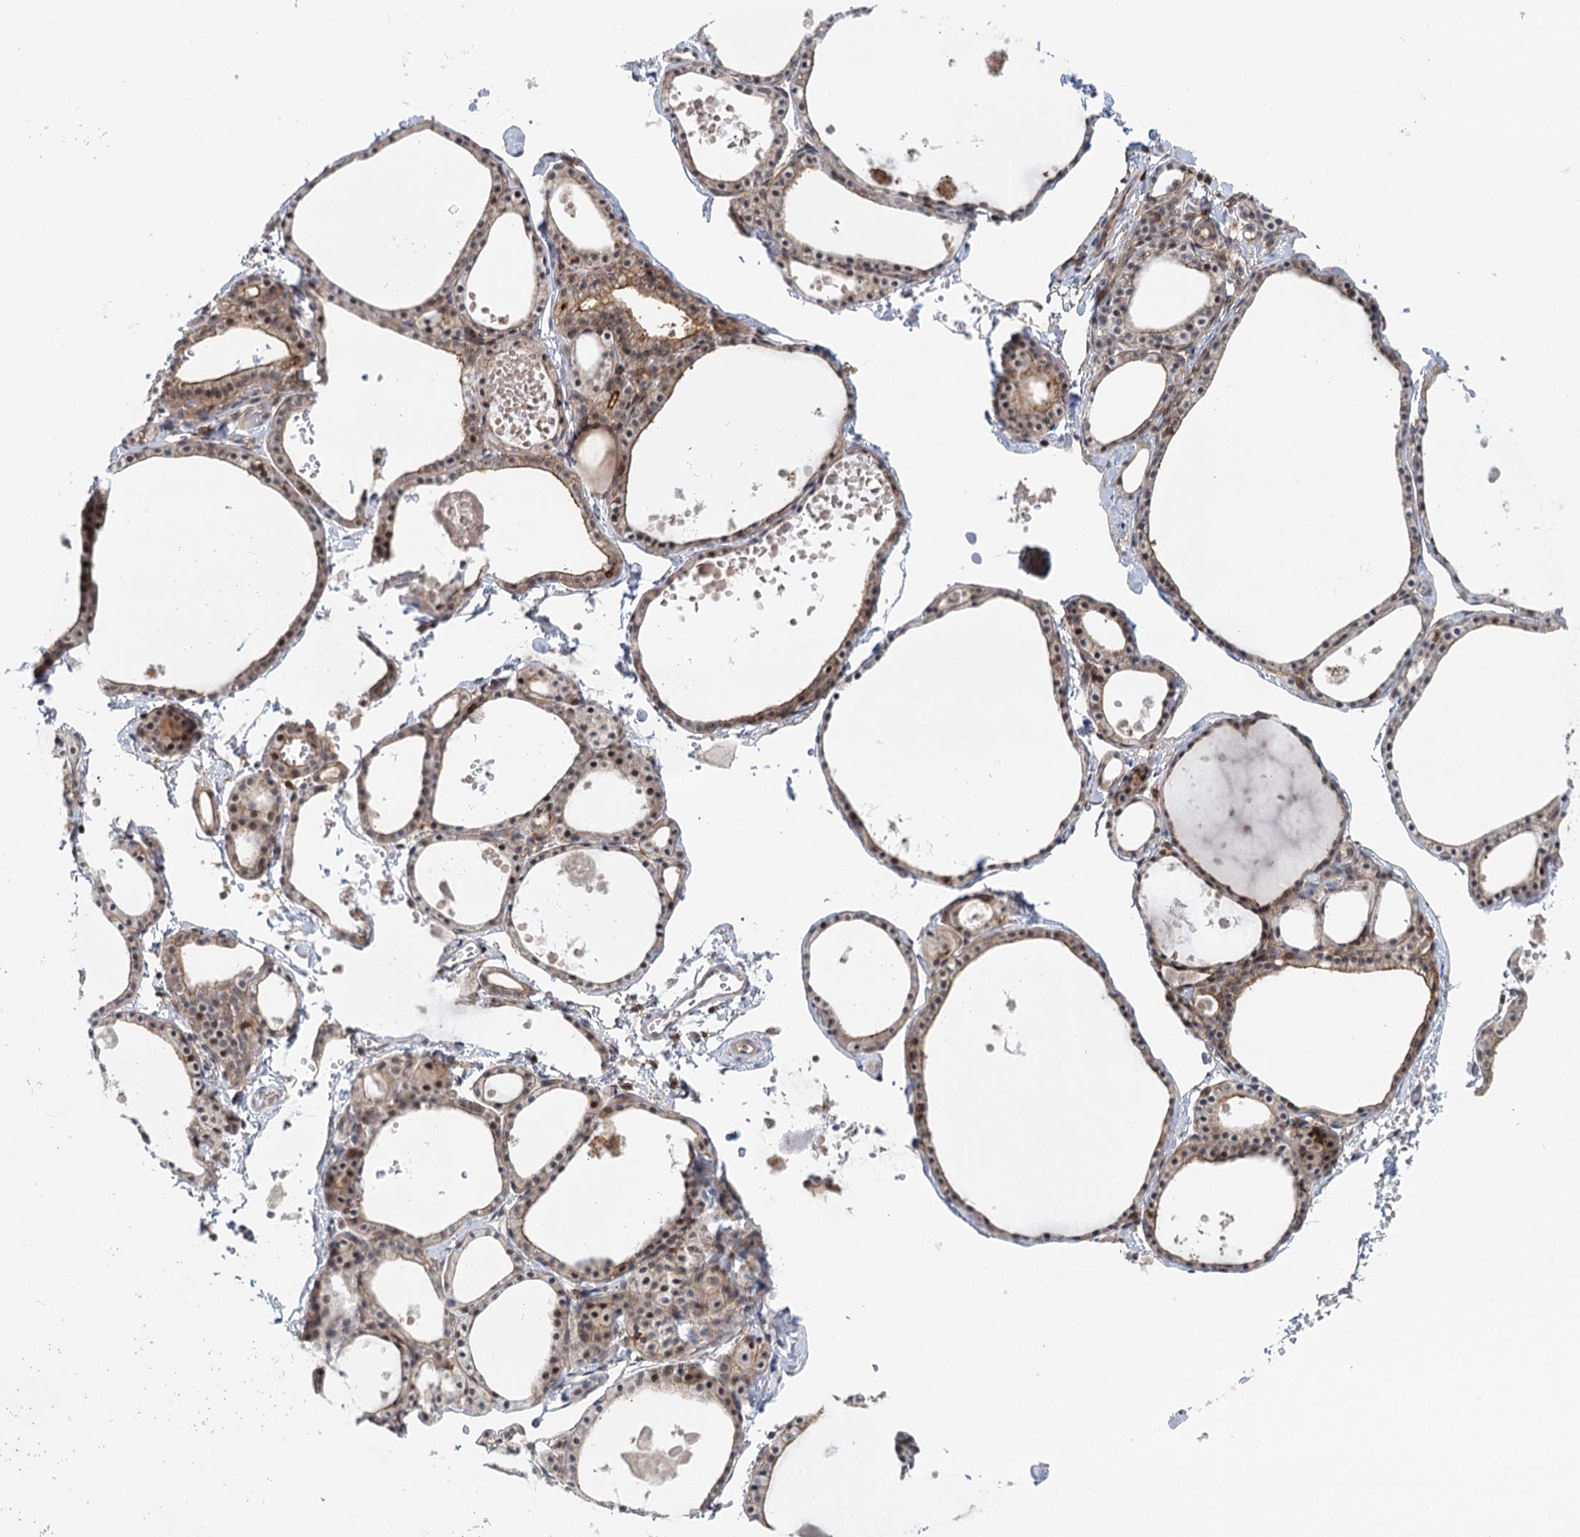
{"staining": {"intensity": "moderate", "quantity": ">75%", "location": "cytoplasmic/membranous,nuclear"}, "tissue": "thyroid gland", "cell_type": "Glandular cells", "image_type": "normal", "snomed": [{"axis": "morphology", "description": "Normal tissue, NOS"}, {"axis": "topography", "description": "Thyroid gland"}], "caption": "IHC staining of normal thyroid gland, which demonstrates medium levels of moderate cytoplasmic/membranous,nuclear staining in about >75% of glandular cells indicating moderate cytoplasmic/membranous,nuclear protein staining. The staining was performed using DAB (3,3'-diaminobenzidine) (brown) for protein detection and nuclei were counterstained in hematoxylin (blue).", "gene": "CDC42SE2", "patient": {"sex": "male", "age": 56}}